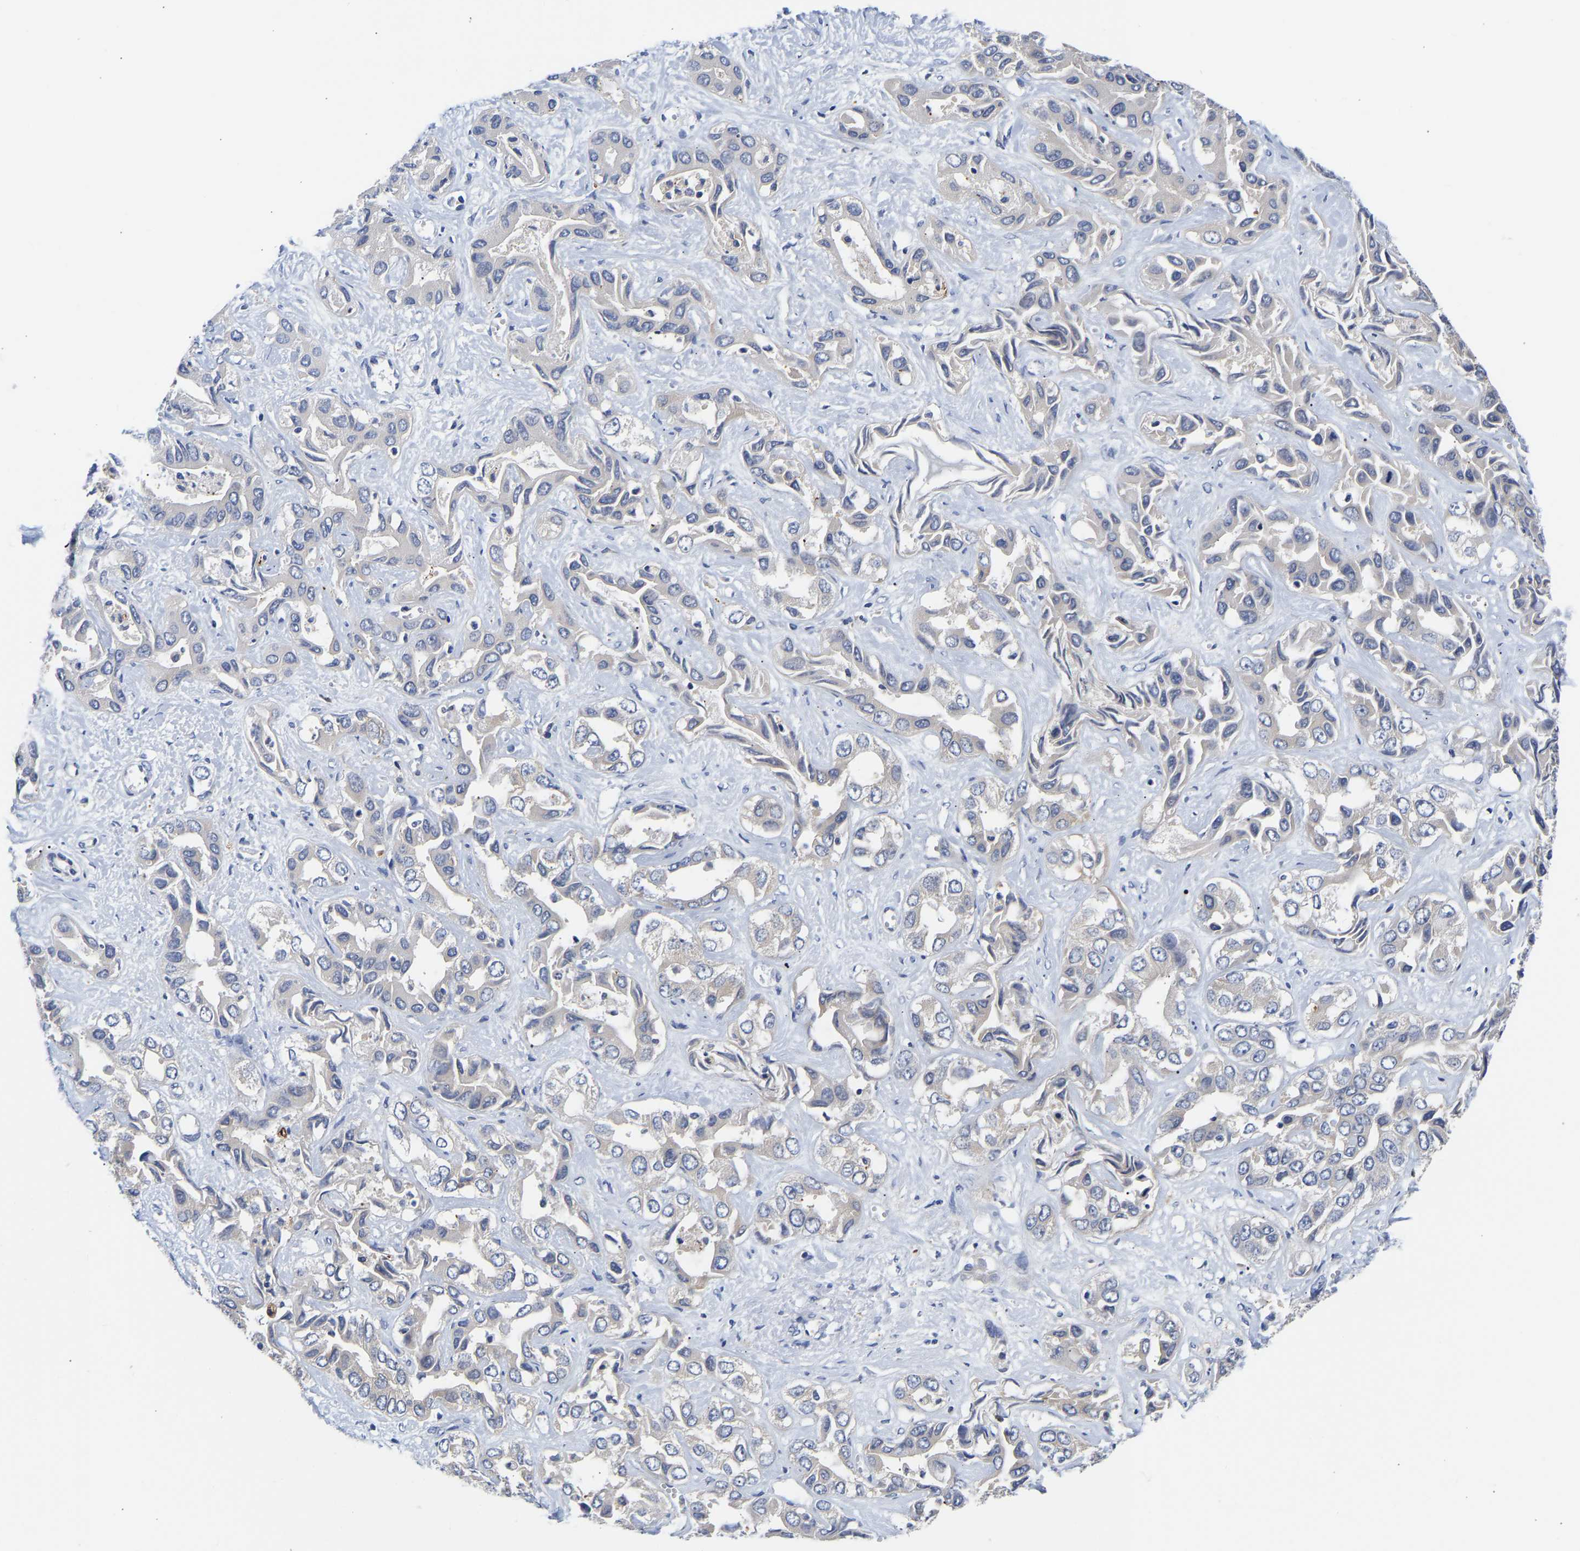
{"staining": {"intensity": "negative", "quantity": "none", "location": "none"}, "tissue": "liver cancer", "cell_type": "Tumor cells", "image_type": "cancer", "snomed": [{"axis": "morphology", "description": "Cholangiocarcinoma"}, {"axis": "topography", "description": "Liver"}], "caption": "Liver cancer (cholangiocarcinoma) was stained to show a protein in brown. There is no significant expression in tumor cells.", "gene": "CCDC6", "patient": {"sex": "female", "age": 52}}